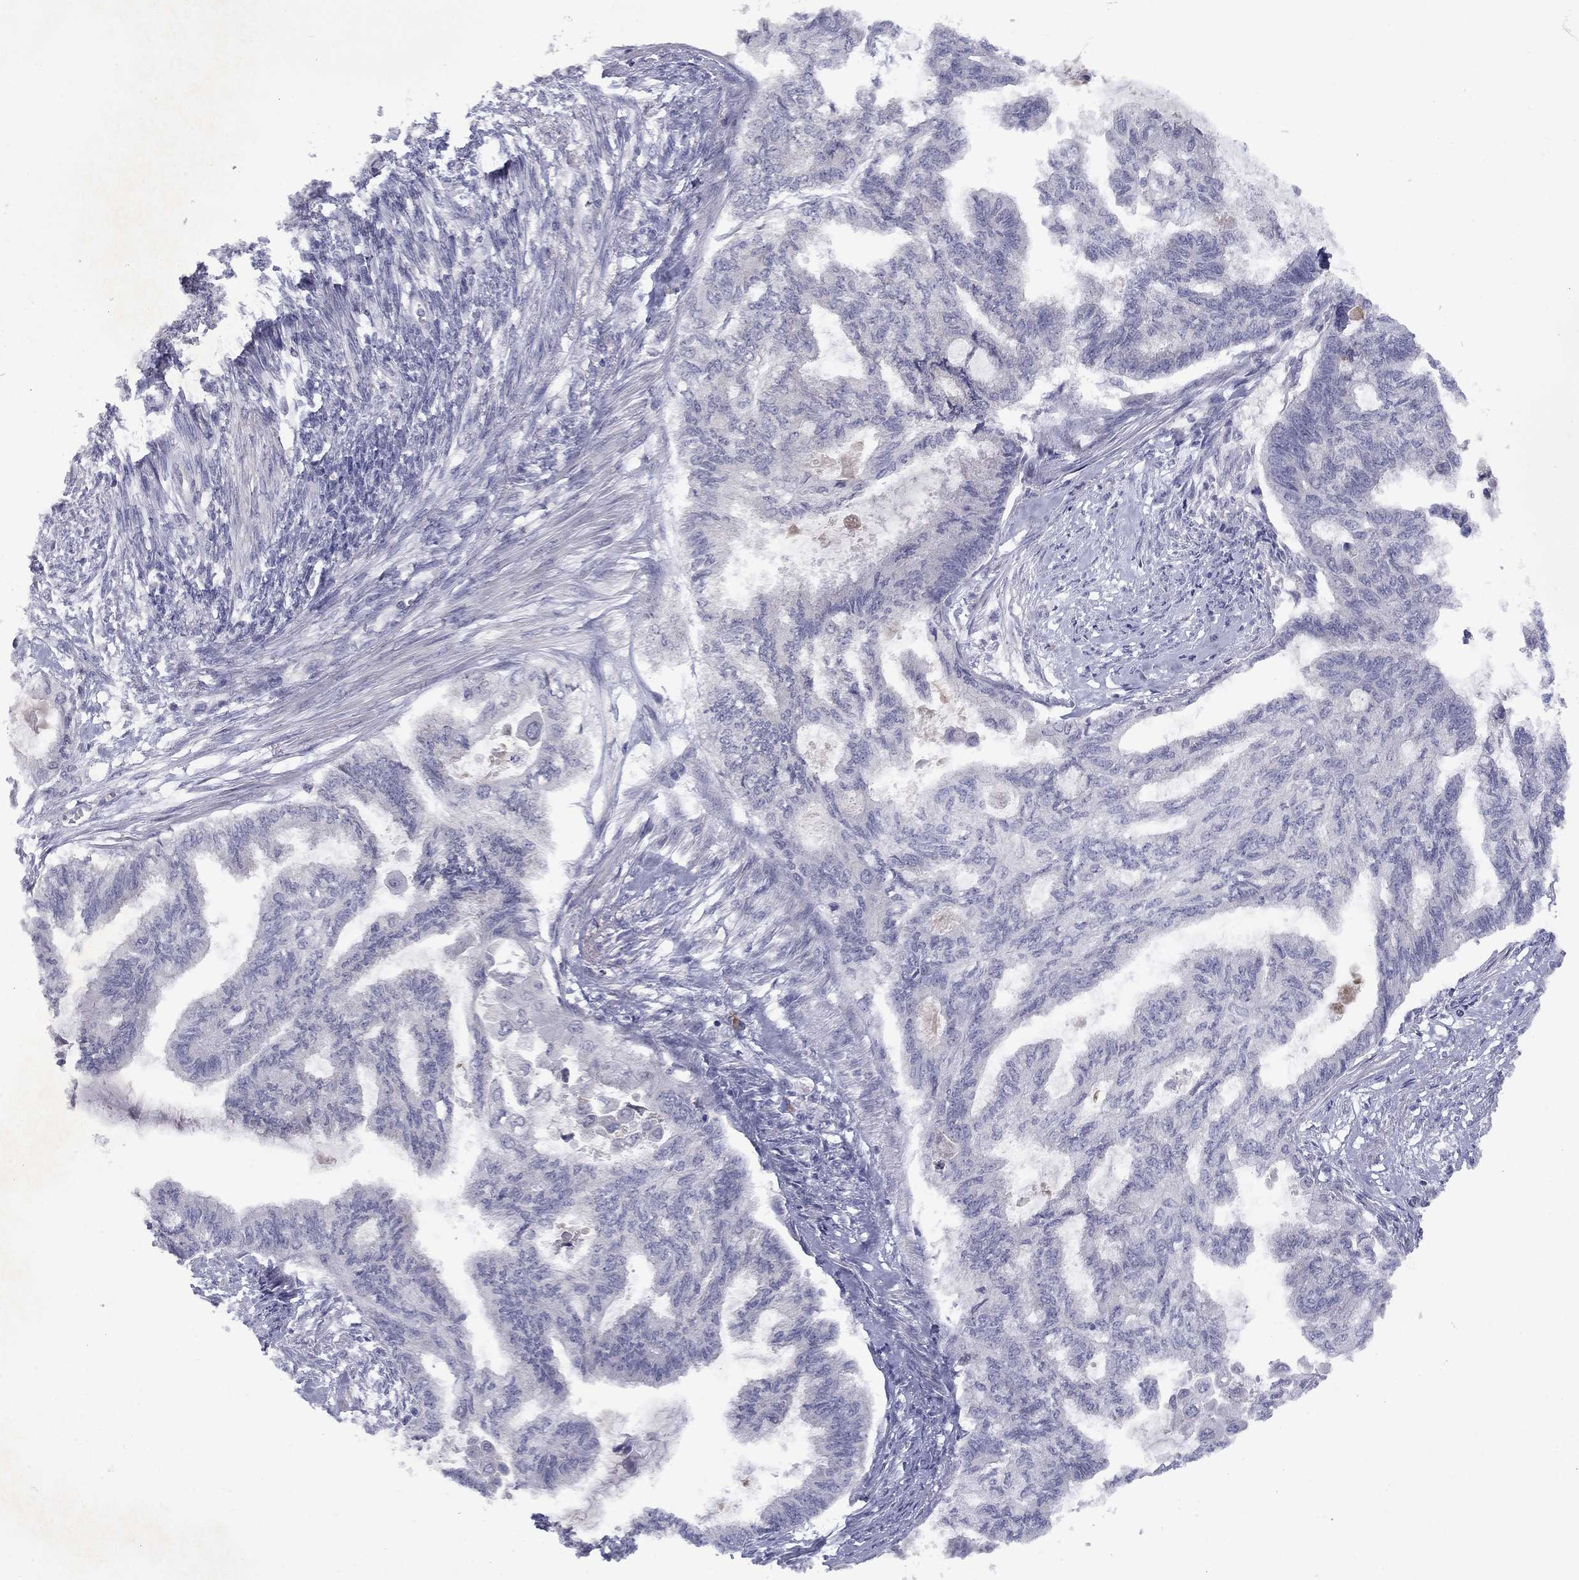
{"staining": {"intensity": "negative", "quantity": "none", "location": "none"}, "tissue": "endometrial cancer", "cell_type": "Tumor cells", "image_type": "cancer", "snomed": [{"axis": "morphology", "description": "Adenocarcinoma, NOS"}, {"axis": "topography", "description": "Endometrium"}], "caption": "DAB immunohistochemical staining of endometrial cancer exhibits no significant staining in tumor cells.", "gene": "CACNA1A", "patient": {"sex": "female", "age": 86}}